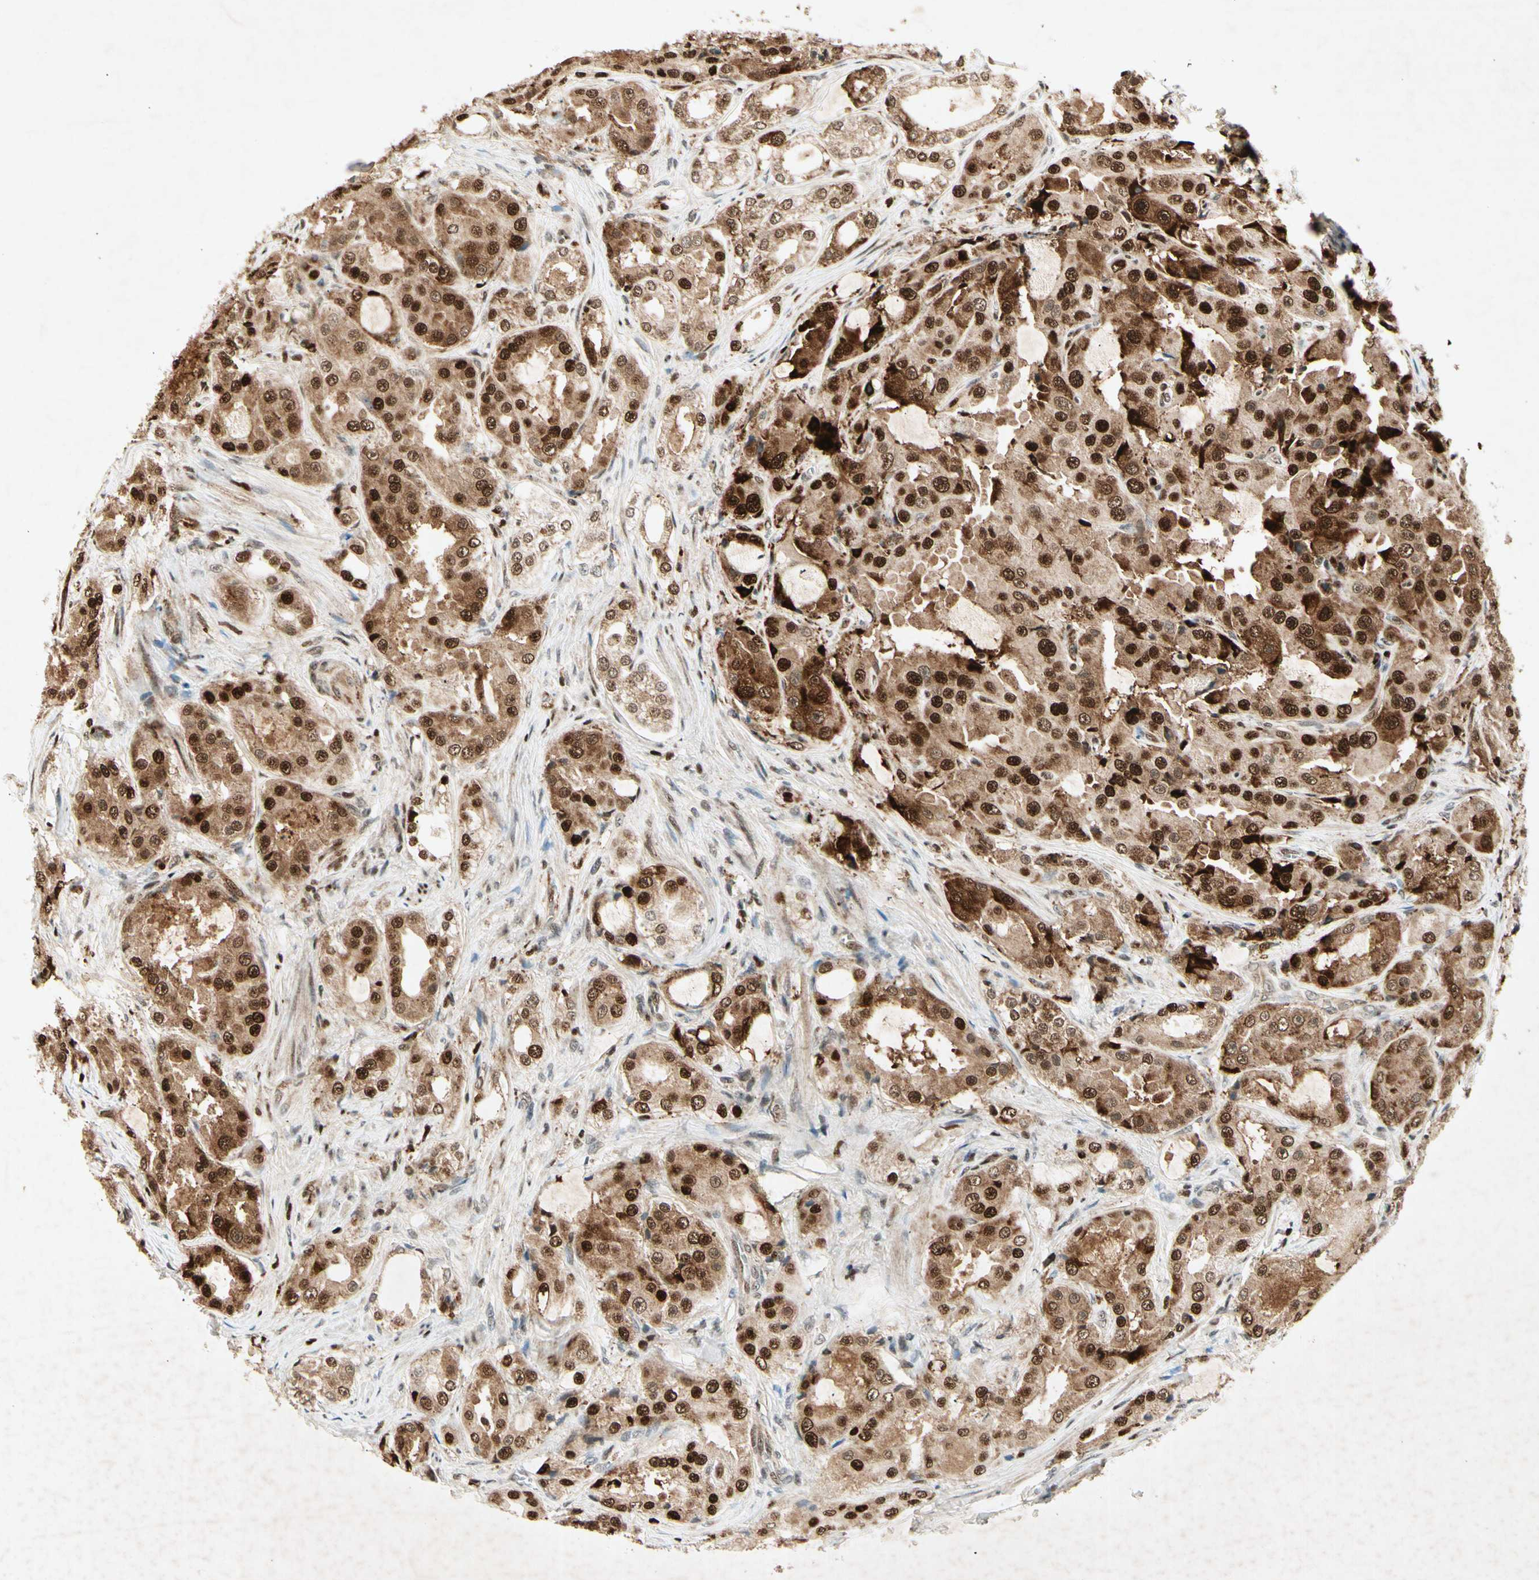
{"staining": {"intensity": "strong", "quantity": ">75%", "location": "cytoplasmic/membranous,nuclear"}, "tissue": "prostate cancer", "cell_type": "Tumor cells", "image_type": "cancer", "snomed": [{"axis": "morphology", "description": "Adenocarcinoma, High grade"}, {"axis": "topography", "description": "Prostate"}], "caption": "Immunohistochemistry histopathology image of neoplastic tissue: high-grade adenocarcinoma (prostate) stained using immunohistochemistry (IHC) reveals high levels of strong protein expression localized specifically in the cytoplasmic/membranous and nuclear of tumor cells, appearing as a cytoplasmic/membranous and nuclear brown color.", "gene": "RNF43", "patient": {"sex": "male", "age": 73}}